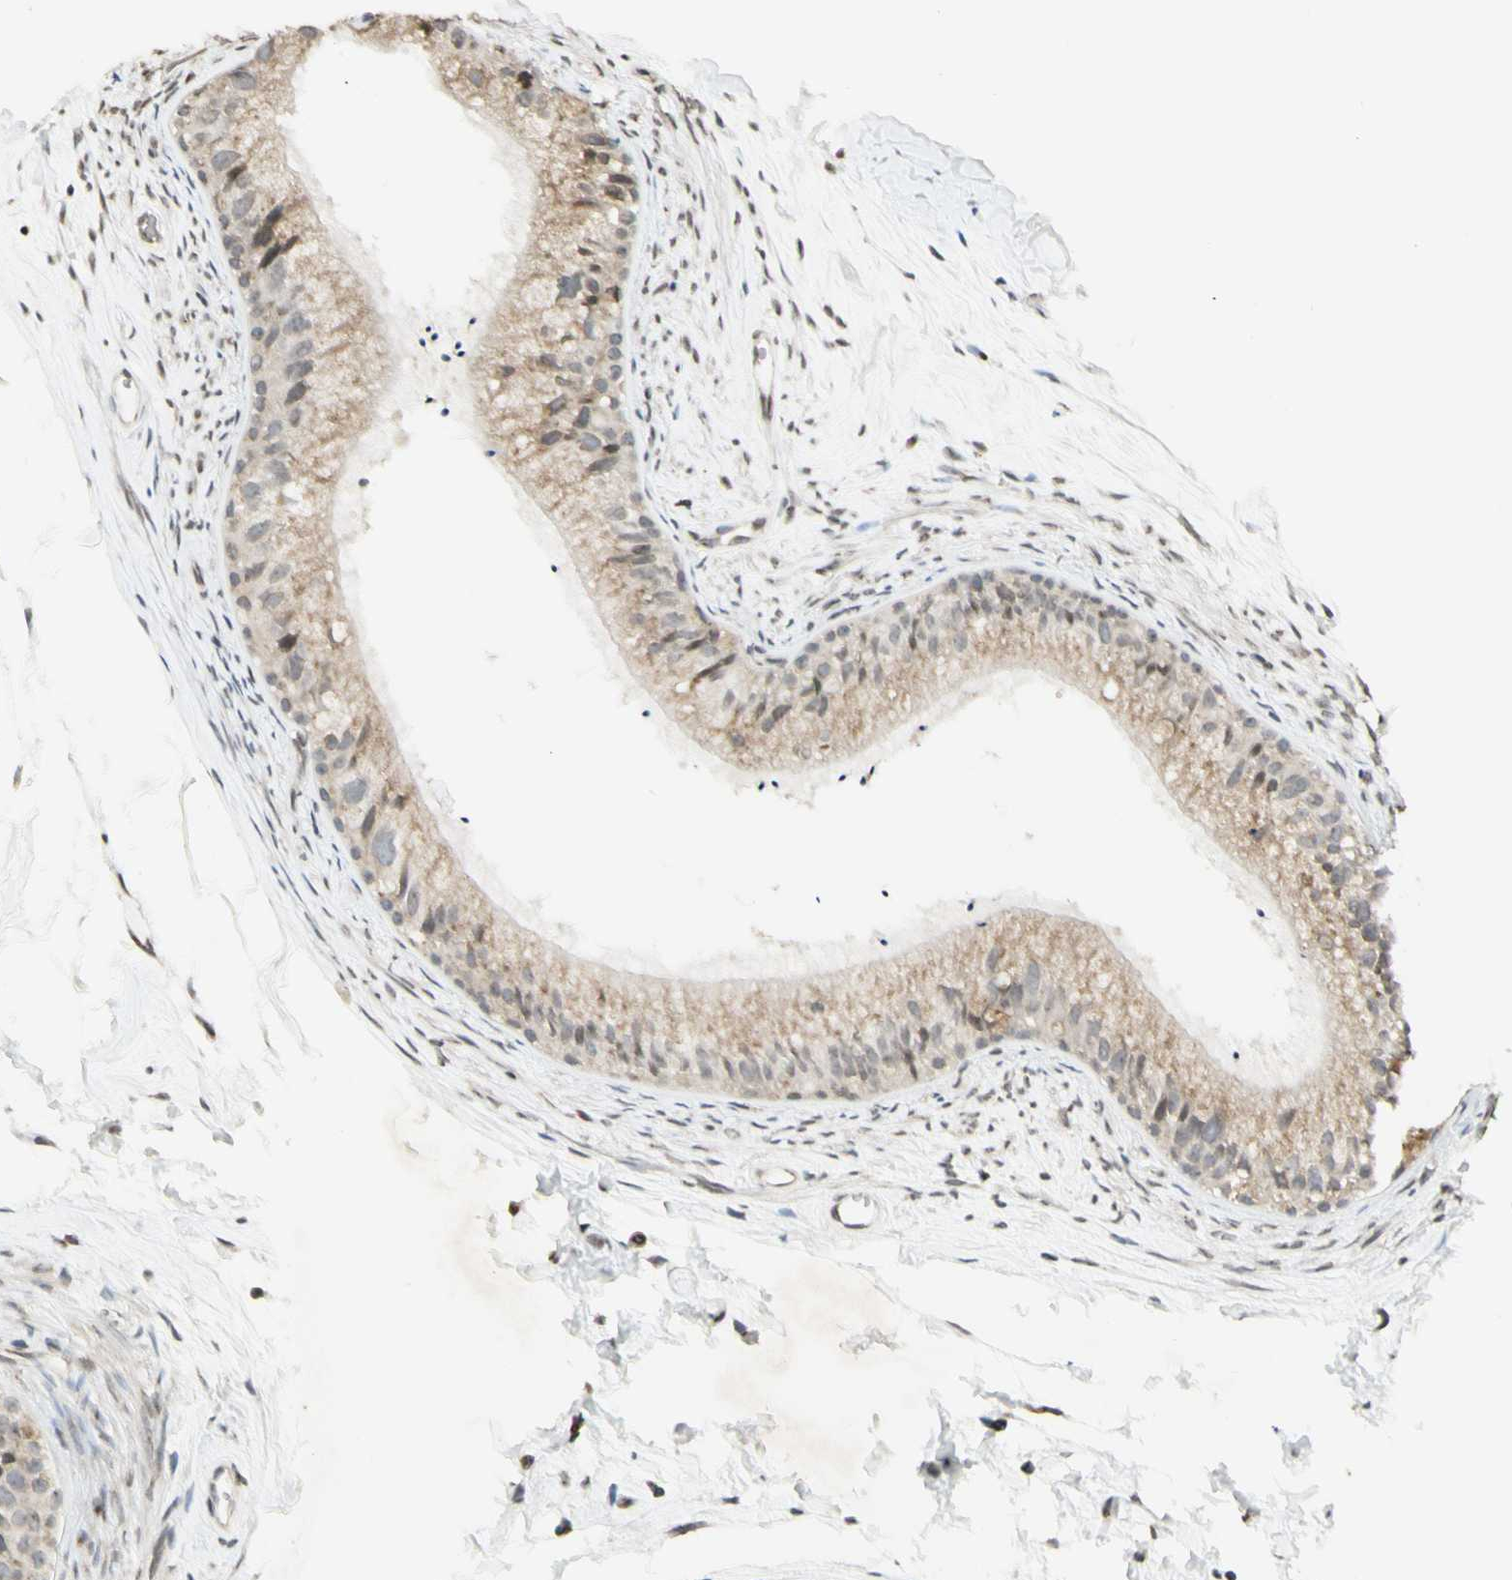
{"staining": {"intensity": "weak", "quantity": "25%-75%", "location": "cytoplasmic/membranous,nuclear"}, "tissue": "epididymis", "cell_type": "Glandular cells", "image_type": "normal", "snomed": [{"axis": "morphology", "description": "Normal tissue, NOS"}, {"axis": "topography", "description": "Epididymis"}], "caption": "Glandular cells reveal low levels of weak cytoplasmic/membranous,nuclear positivity in approximately 25%-75% of cells in normal human epididymis.", "gene": "CCNI", "patient": {"sex": "male", "age": 56}}